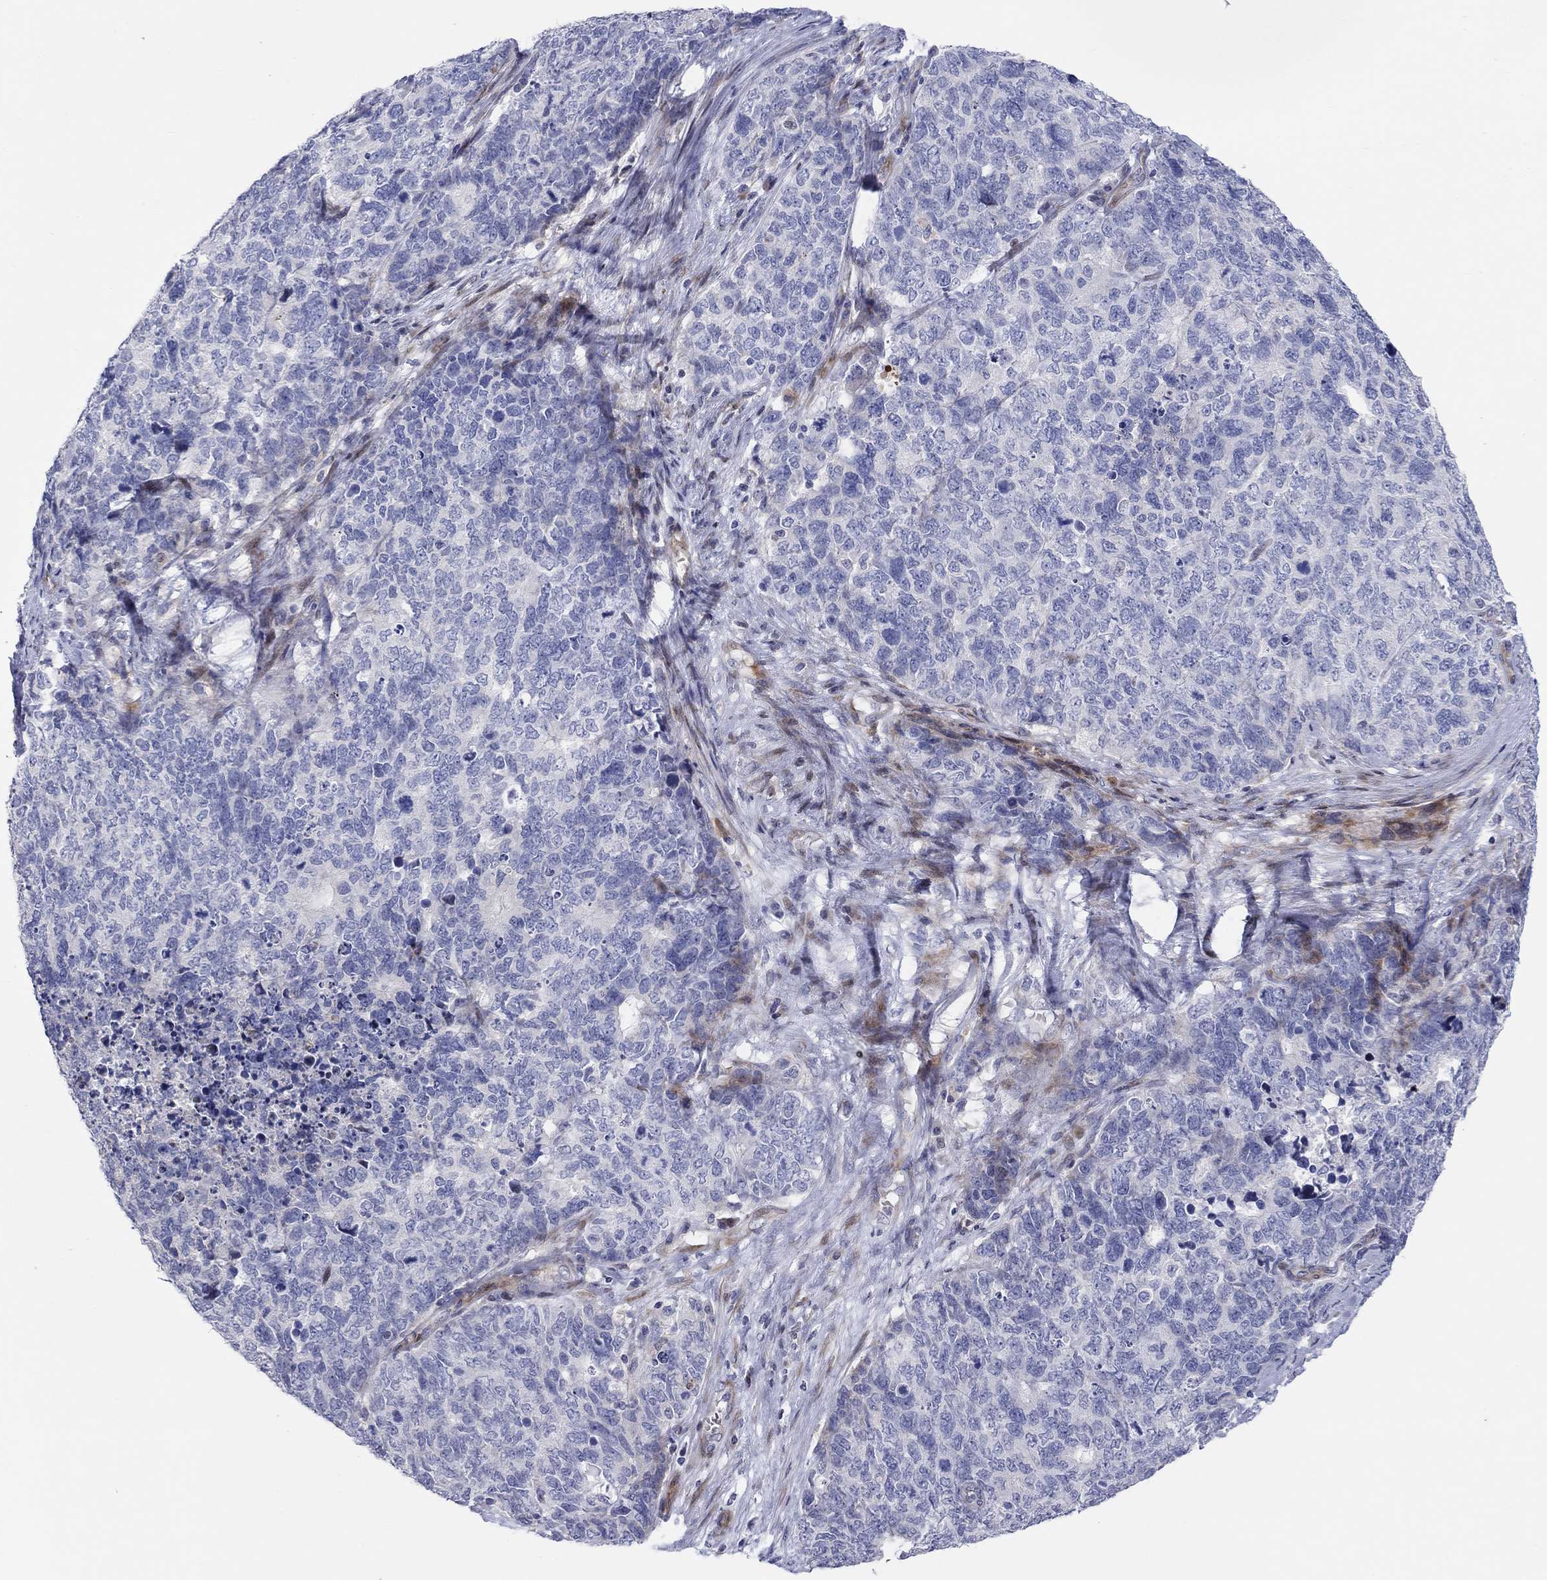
{"staining": {"intensity": "negative", "quantity": "none", "location": "none"}, "tissue": "cervical cancer", "cell_type": "Tumor cells", "image_type": "cancer", "snomed": [{"axis": "morphology", "description": "Squamous cell carcinoma, NOS"}, {"axis": "topography", "description": "Cervix"}], "caption": "High power microscopy micrograph of an immunohistochemistry photomicrograph of cervical squamous cell carcinoma, revealing no significant positivity in tumor cells.", "gene": "ARHGAP36", "patient": {"sex": "female", "age": 63}}